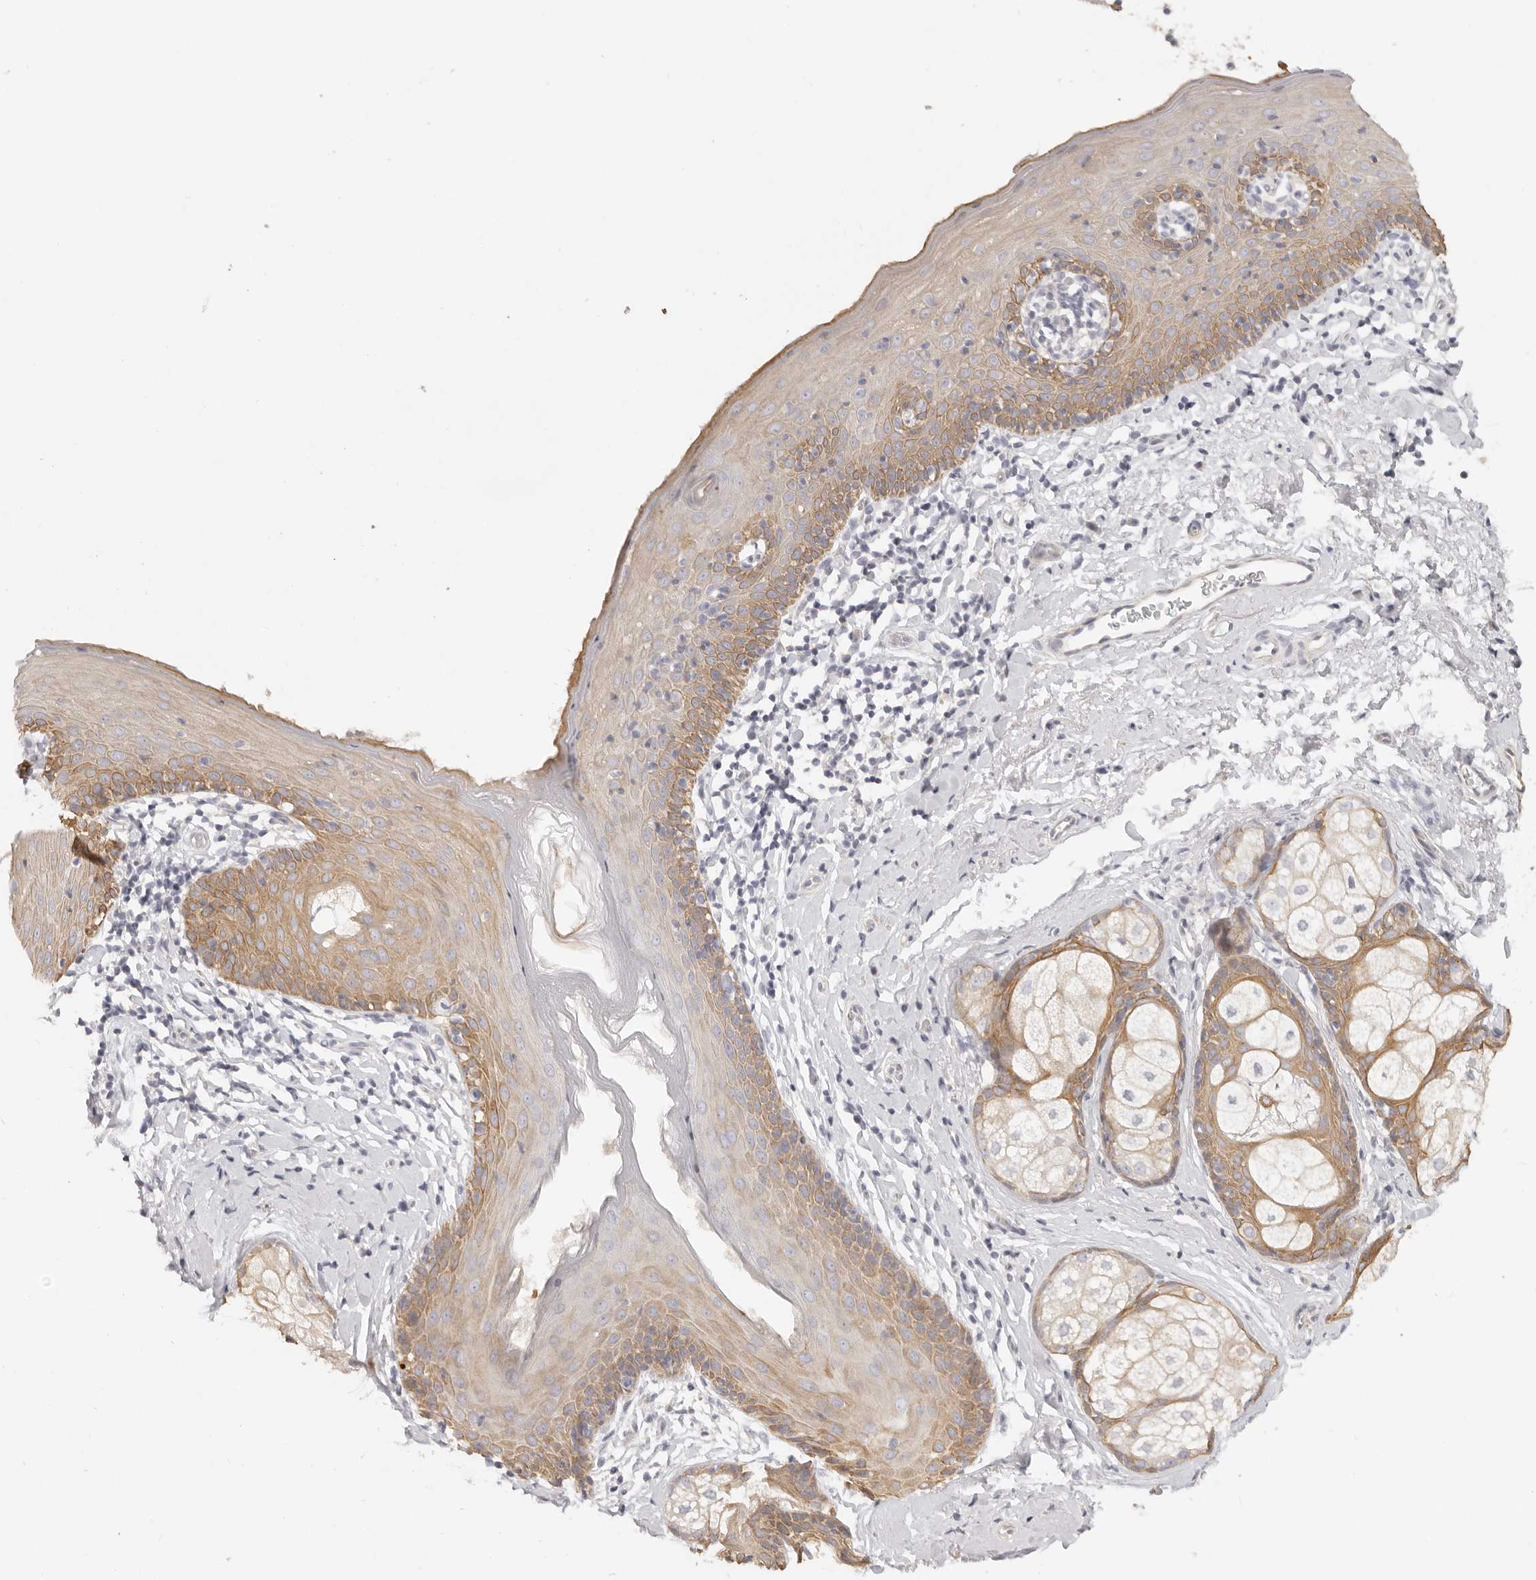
{"staining": {"intensity": "moderate", "quantity": "25%-75%", "location": "cytoplasmic/membranous"}, "tissue": "skin", "cell_type": "Epidermal cells", "image_type": "normal", "snomed": [{"axis": "morphology", "description": "Normal tissue, NOS"}, {"axis": "topography", "description": "Vulva"}], "caption": "The histopathology image demonstrates staining of benign skin, revealing moderate cytoplasmic/membranous protein expression (brown color) within epidermal cells. (Stains: DAB (3,3'-diaminobenzidine) in brown, nuclei in blue, Microscopy: brightfield microscopy at high magnification).", "gene": "RXFP1", "patient": {"sex": "female", "age": 66}}